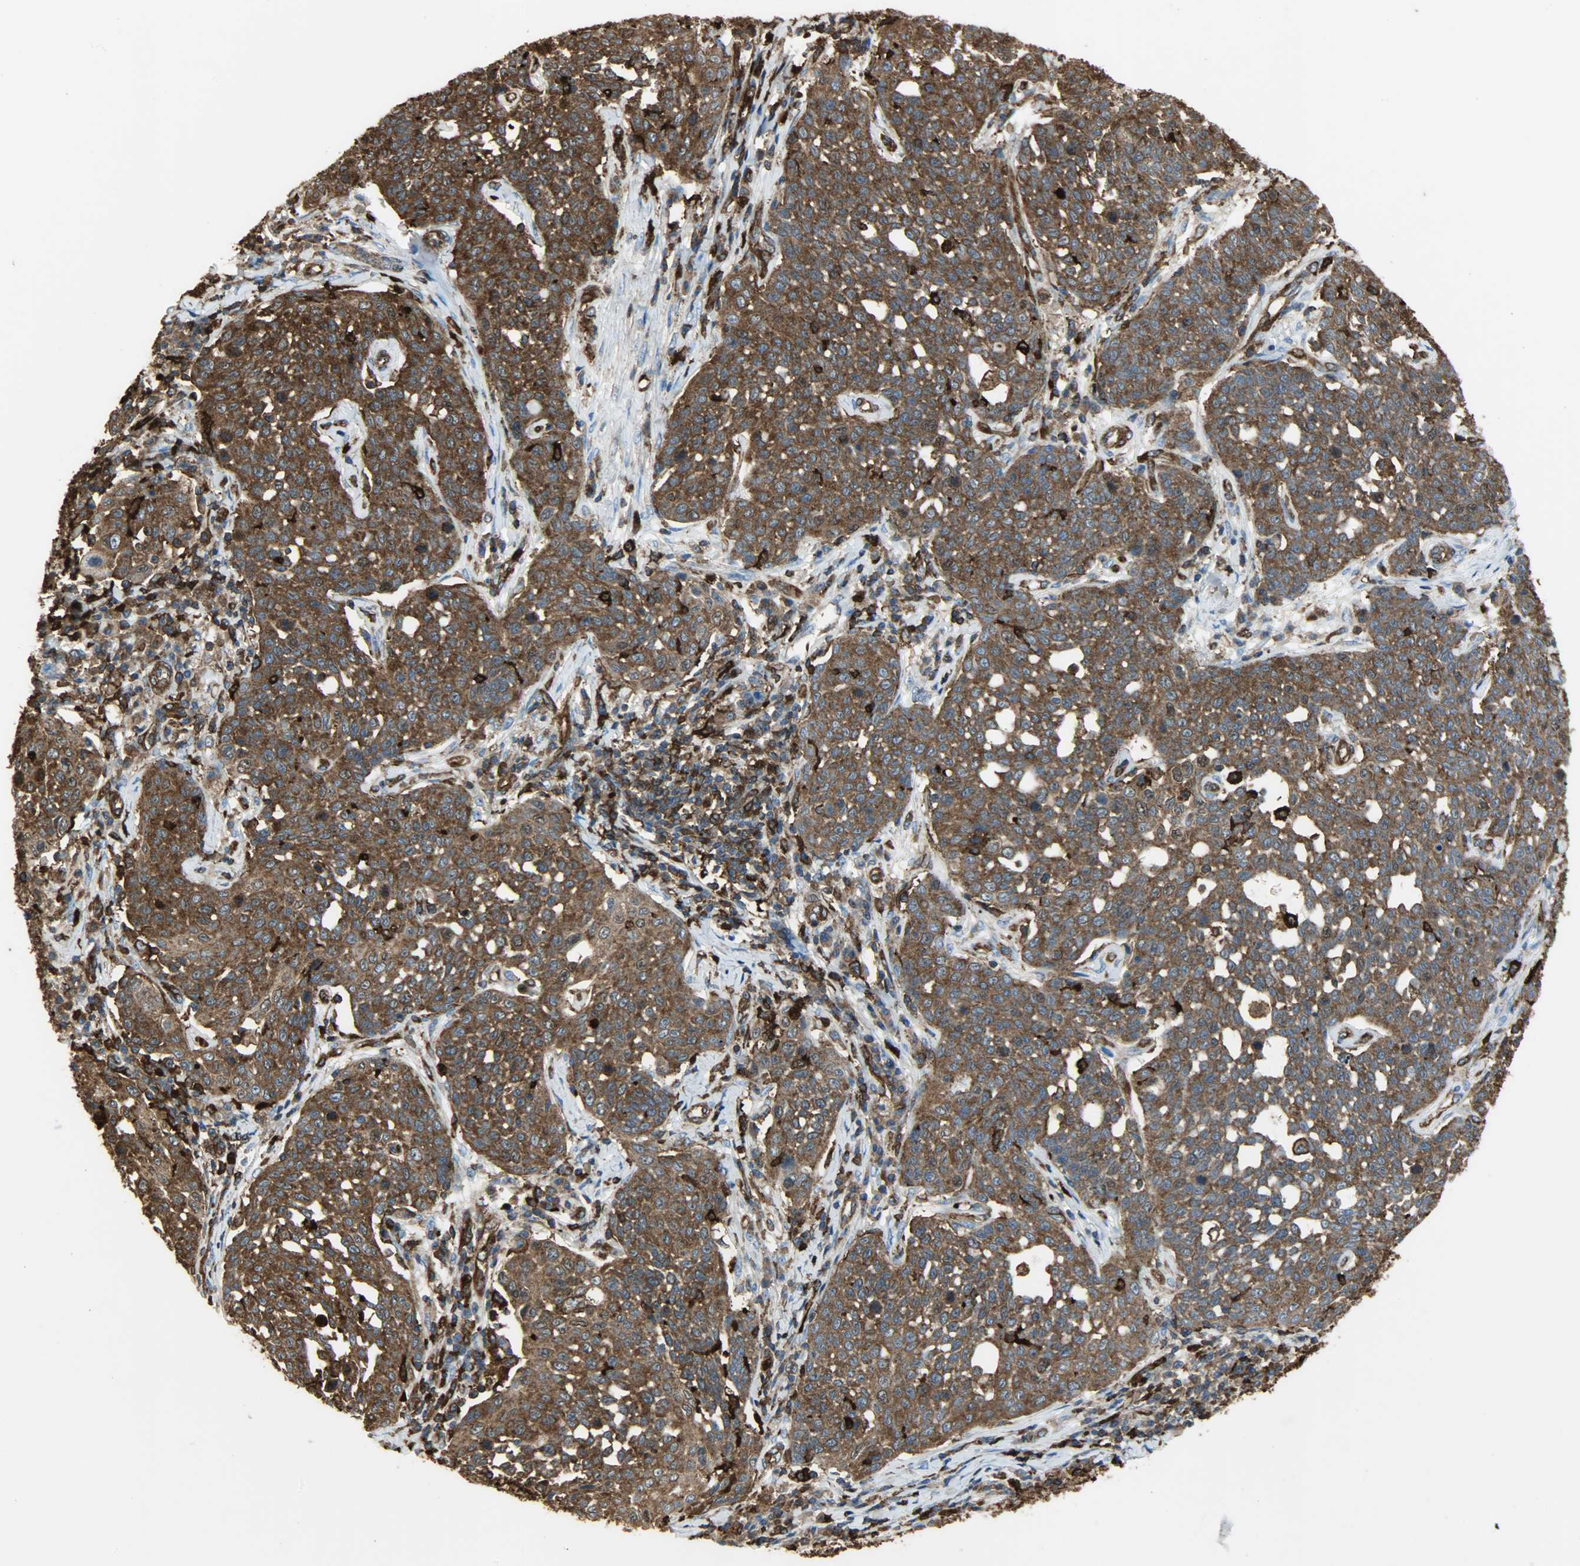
{"staining": {"intensity": "strong", "quantity": ">75%", "location": "cytoplasmic/membranous"}, "tissue": "cervical cancer", "cell_type": "Tumor cells", "image_type": "cancer", "snomed": [{"axis": "morphology", "description": "Squamous cell carcinoma, NOS"}, {"axis": "topography", "description": "Cervix"}], "caption": "This photomicrograph exhibits immunohistochemistry (IHC) staining of cervical cancer, with high strong cytoplasmic/membranous expression in approximately >75% of tumor cells.", "gene": "VASP", "patient": {"sex": "female", "age": 34}}